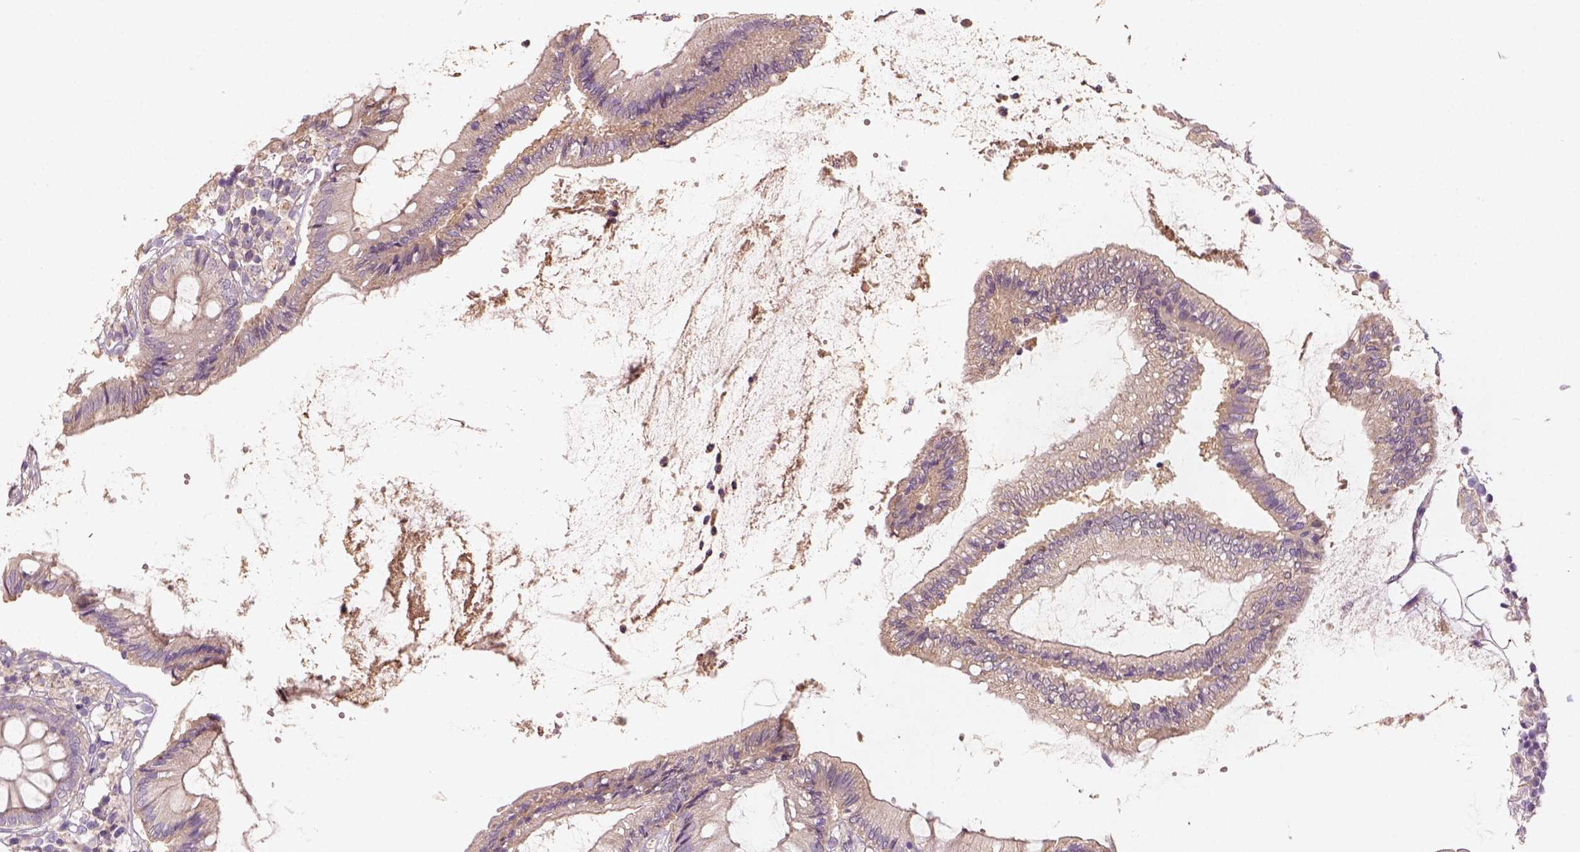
{"staining": {"intensity": "negative", "quantity": "none", "location": "none"}, "tissue": "colon", "cell_type": "Endothelial cells", "image_type": "normal", "snomed": [{"axis": "morphology", "description": "Normal tissue, NOS"}, {"axis": "morphology", "description": "Adenocarcinoma, NOS"}, {"axis": "topography", "description": "Colon"}], "caption": "This image is of benign colon stained with IHC to label a protein in brown with the nuclei are counter-stained blue. There is no expression in endothelial cells.", "gene": "AQP9", "patient": {"sex": "male", "age": 83}}